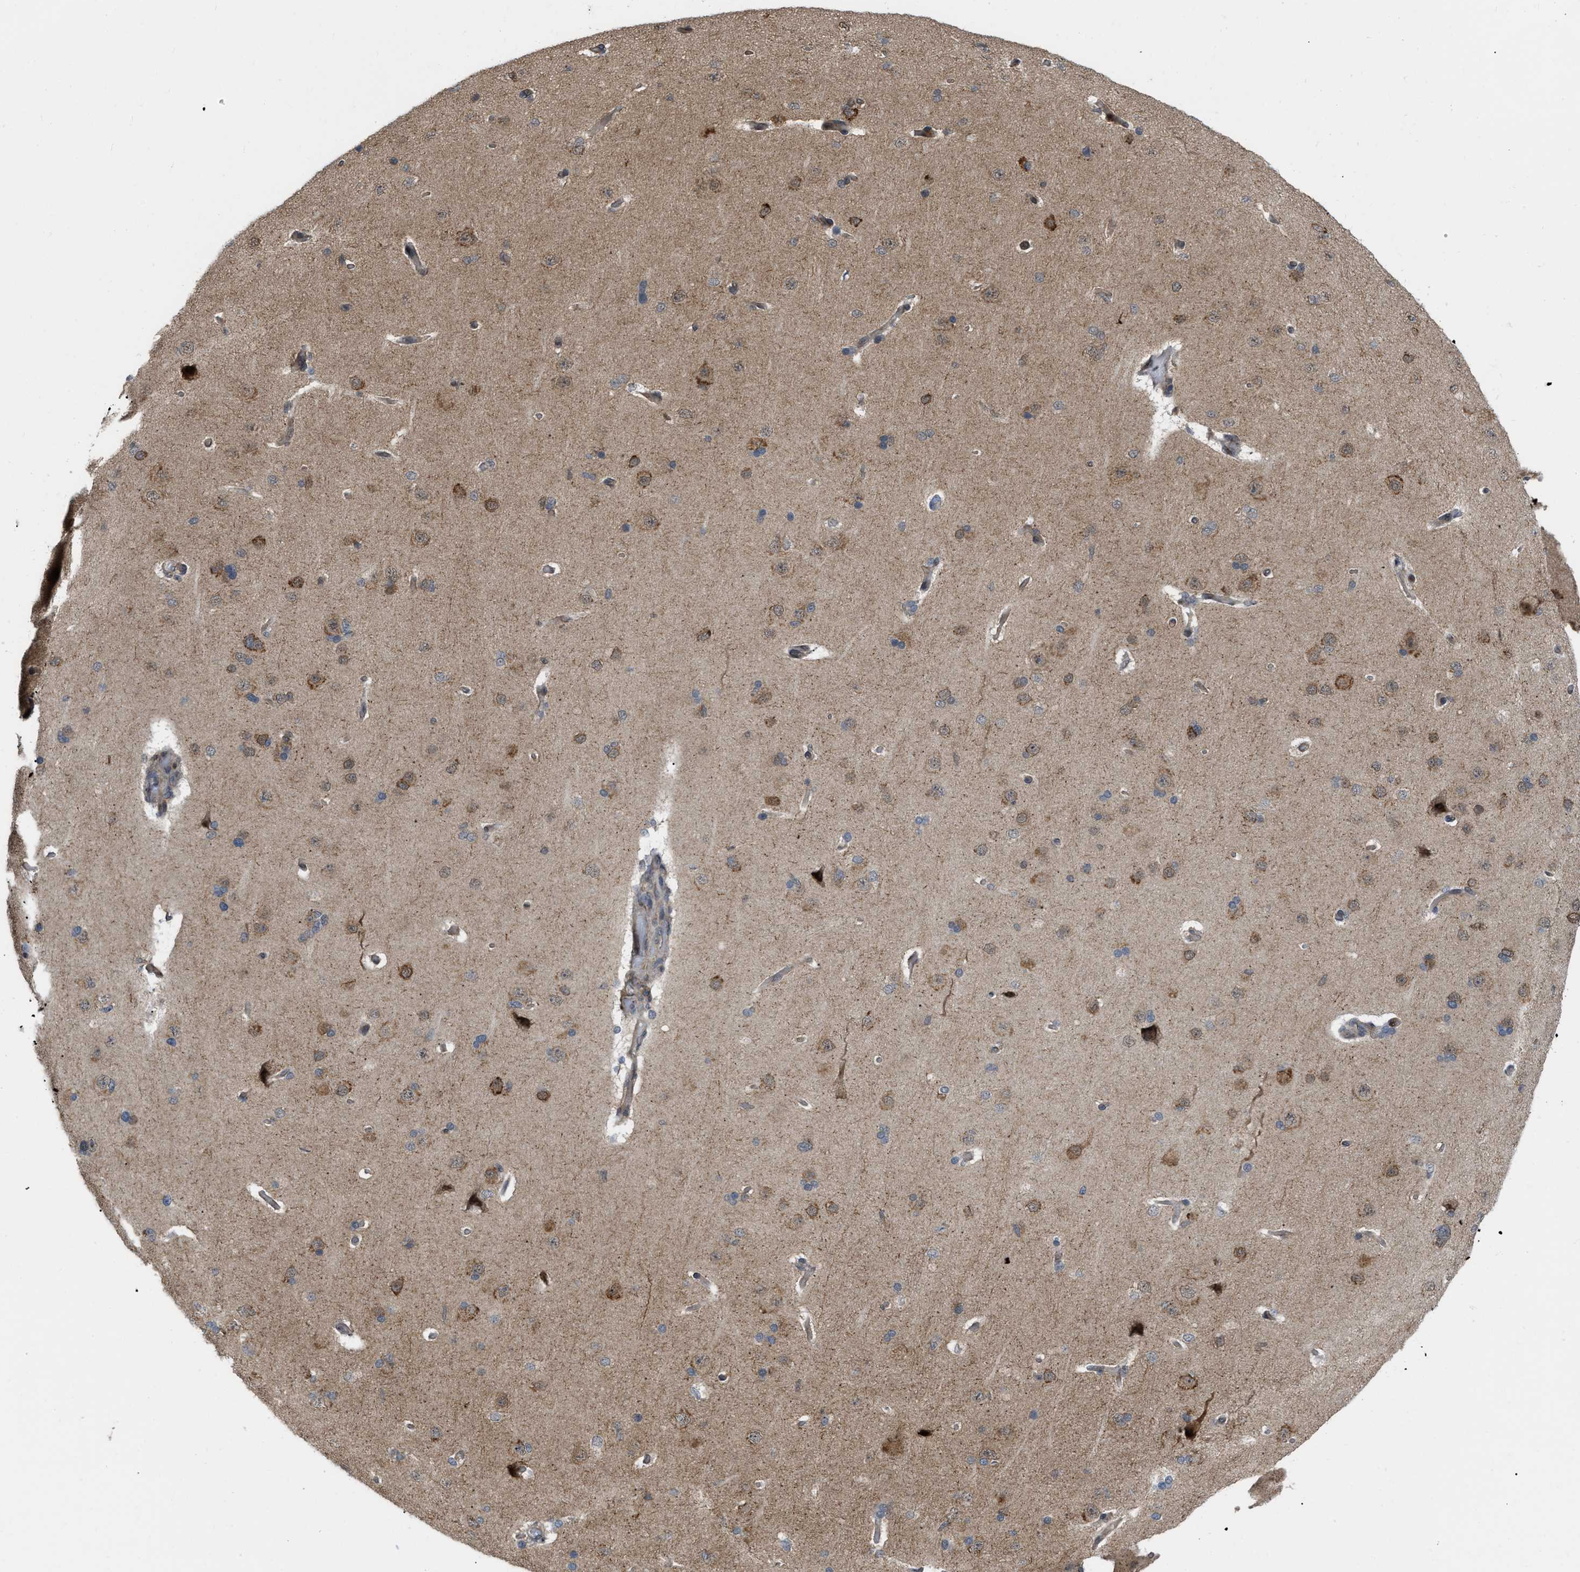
{"staining": {"intensity": "moderate", "quantity": "25%-75%", "location": "cytoplasmic/membranous"}, "tissue": "cerebral cortex", "cell_type": "Endothelial cells", "image_type": "normal", "snomed": [{"axis": "morphology", "description": "Normal tissue, NOS"}, {"axis": "topography", "description": "Cerebral cortex"}], "caption": "IHC histopathology image of benign cerebral cortex stained for a protein (brown), which displays medium levels of moderate cytoplasmic/membranous positivity in about 25%-75% of endothelial cells.", "gene": "IQCE", "patient": {"sex": "male", "age": 62}}